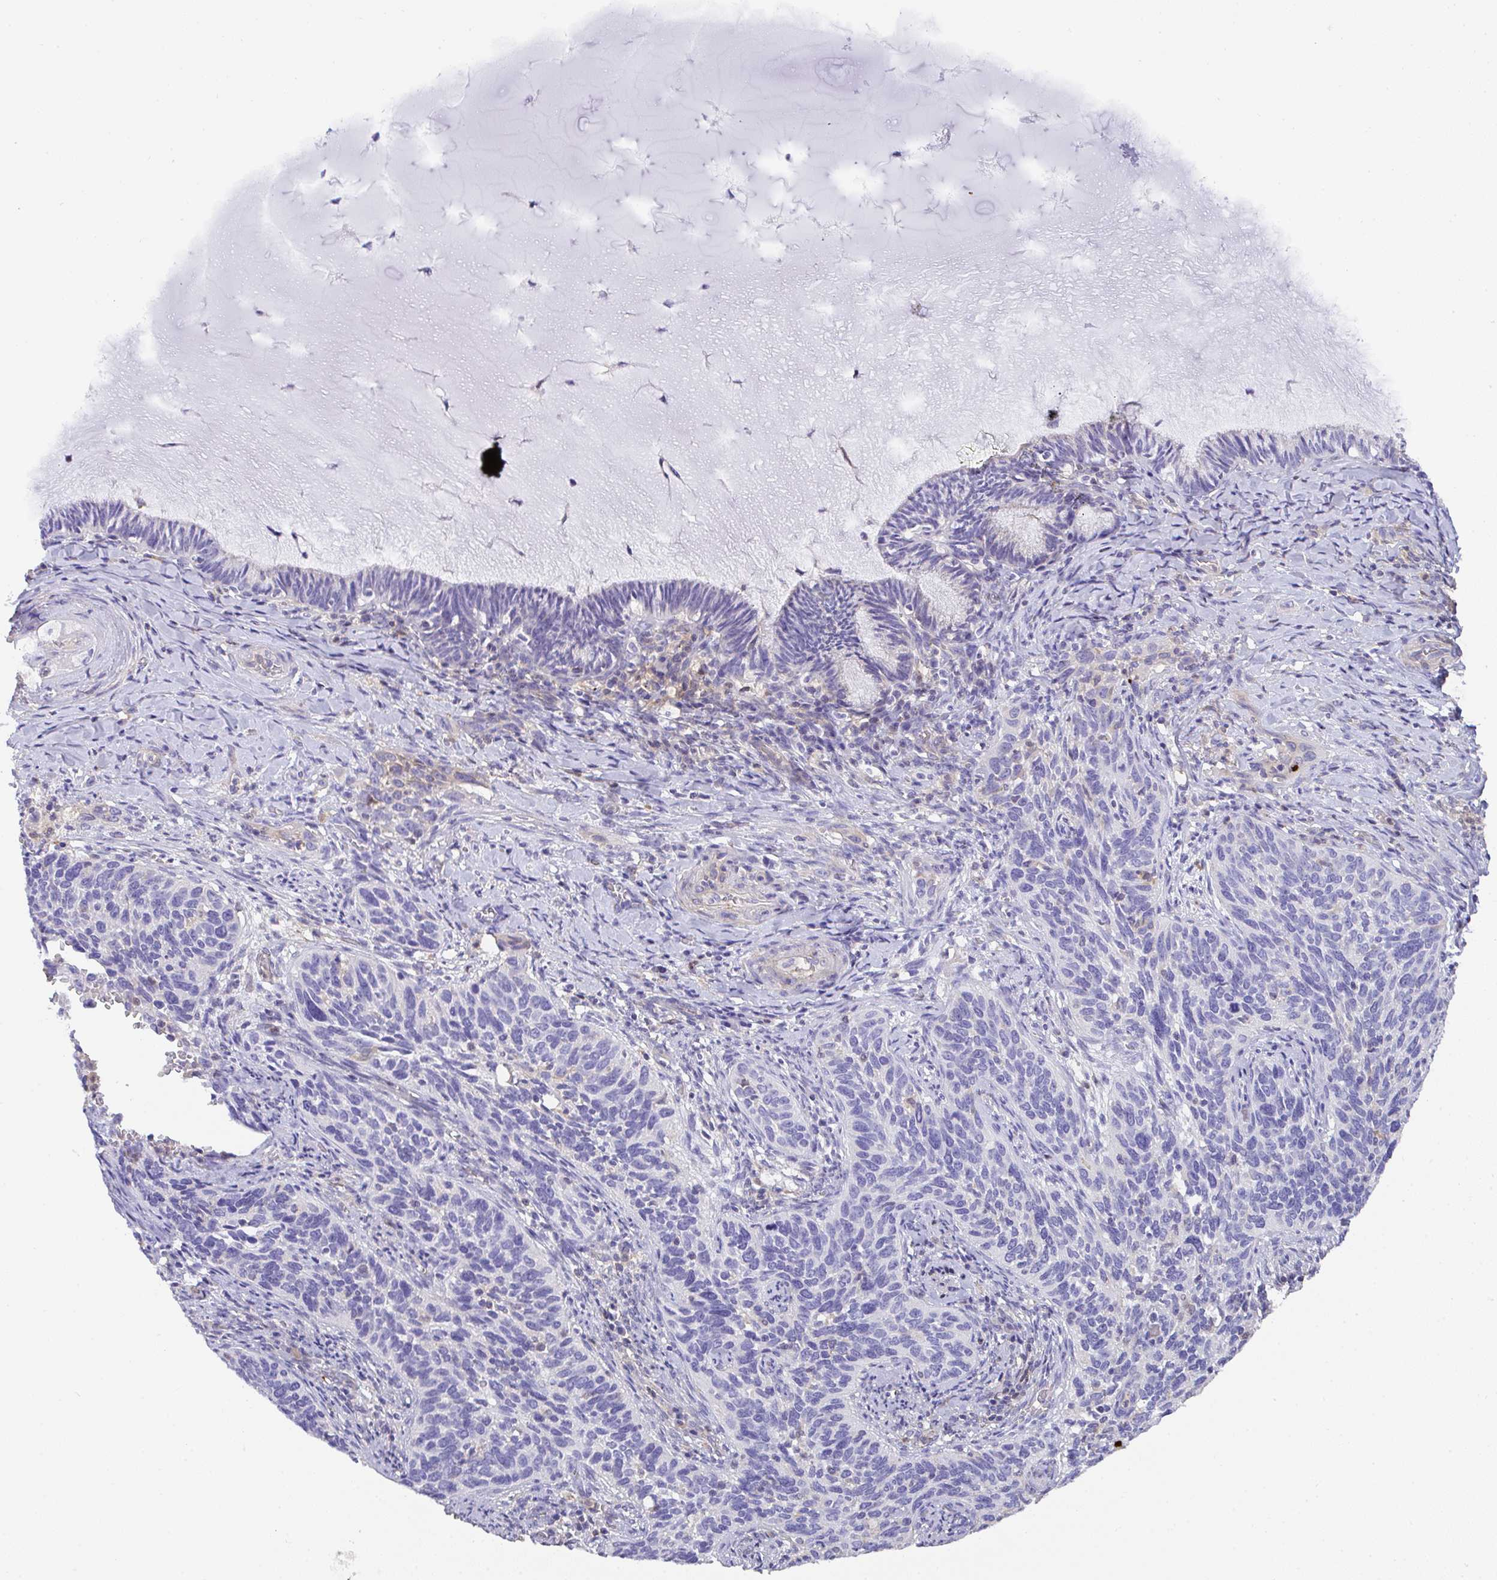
{"staining": {"intensity": "negative", "quantity": "none", "location": "none"}, "tissue": "cervical cancer", "cell_type": "Tumor cells", "image_type": "cancer", "snomed": [{"axis": "morphology", "description": "Squamous cell carcinoma, NOS"}, {"axis": "topography", "description": "Cervix"}], "caption": "Protein analysis of cervical squamous cell carcinoma exhibits no significant positivity in tumor cells.", "gene": "TNFAIP8", "patient": {"sex": "female", "age": 51}}